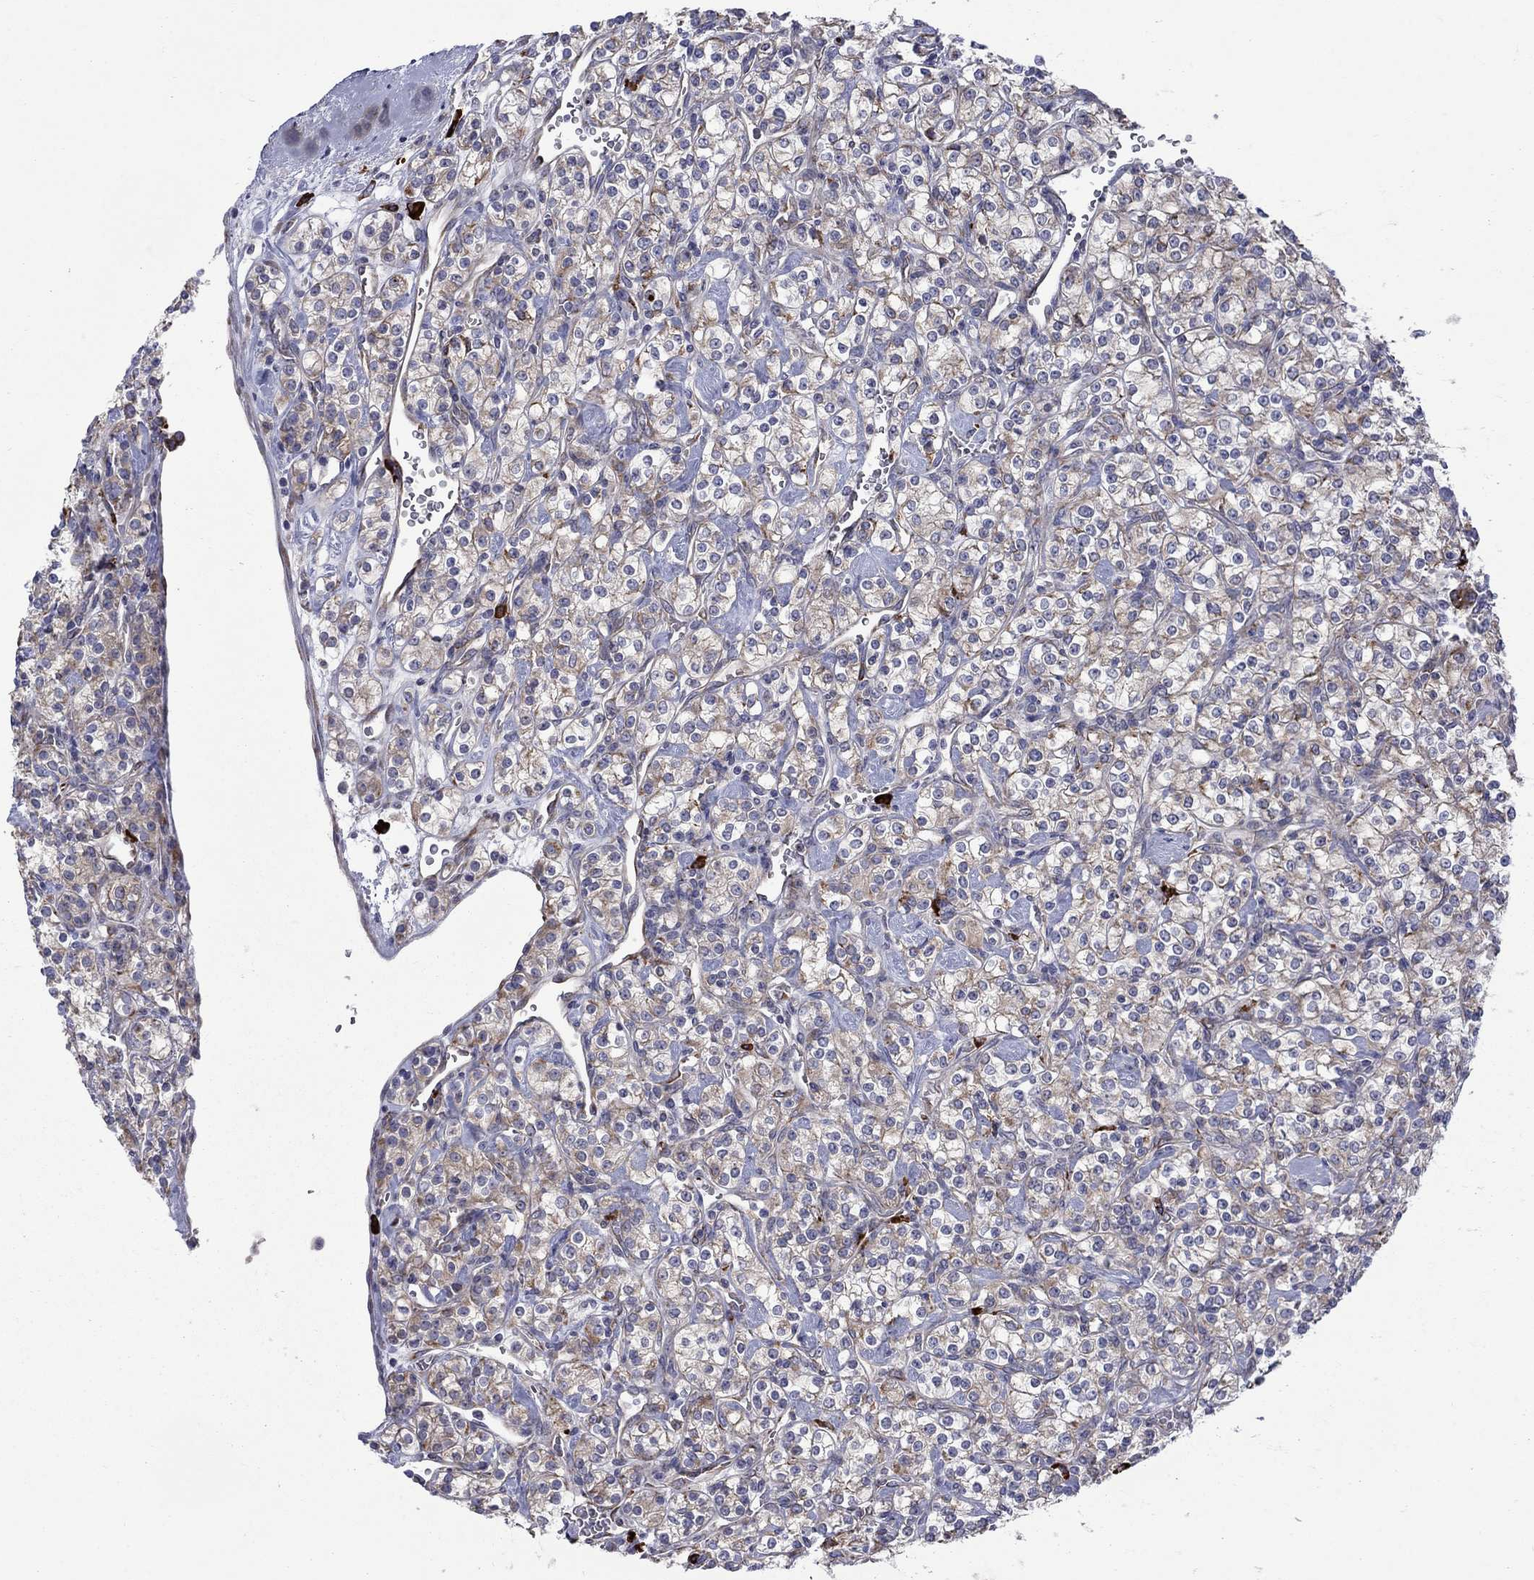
{"staining": {"intensity": "weak", "quantity": "25%-75%", "location": "cytoplasmic/membranous"}, "tissue": "renal cancer", "cell_type": "Tumor cells", "image_type": "cancer", "snomed": [{"axis": "morphology", "description": "Adenocarcinoma, NOS"}, {"axis": "topography", "description": "Kidney"}], "caption": "High-power microscopy captured an IHC micrograph of renal cancer (adenocarcinoma), revealing weak cytoplasmic/membranous positivity in approximately 25%-75% of tumor cells.", "gene": "ASNS", "patient": {"sex": "male", "age": 77}}